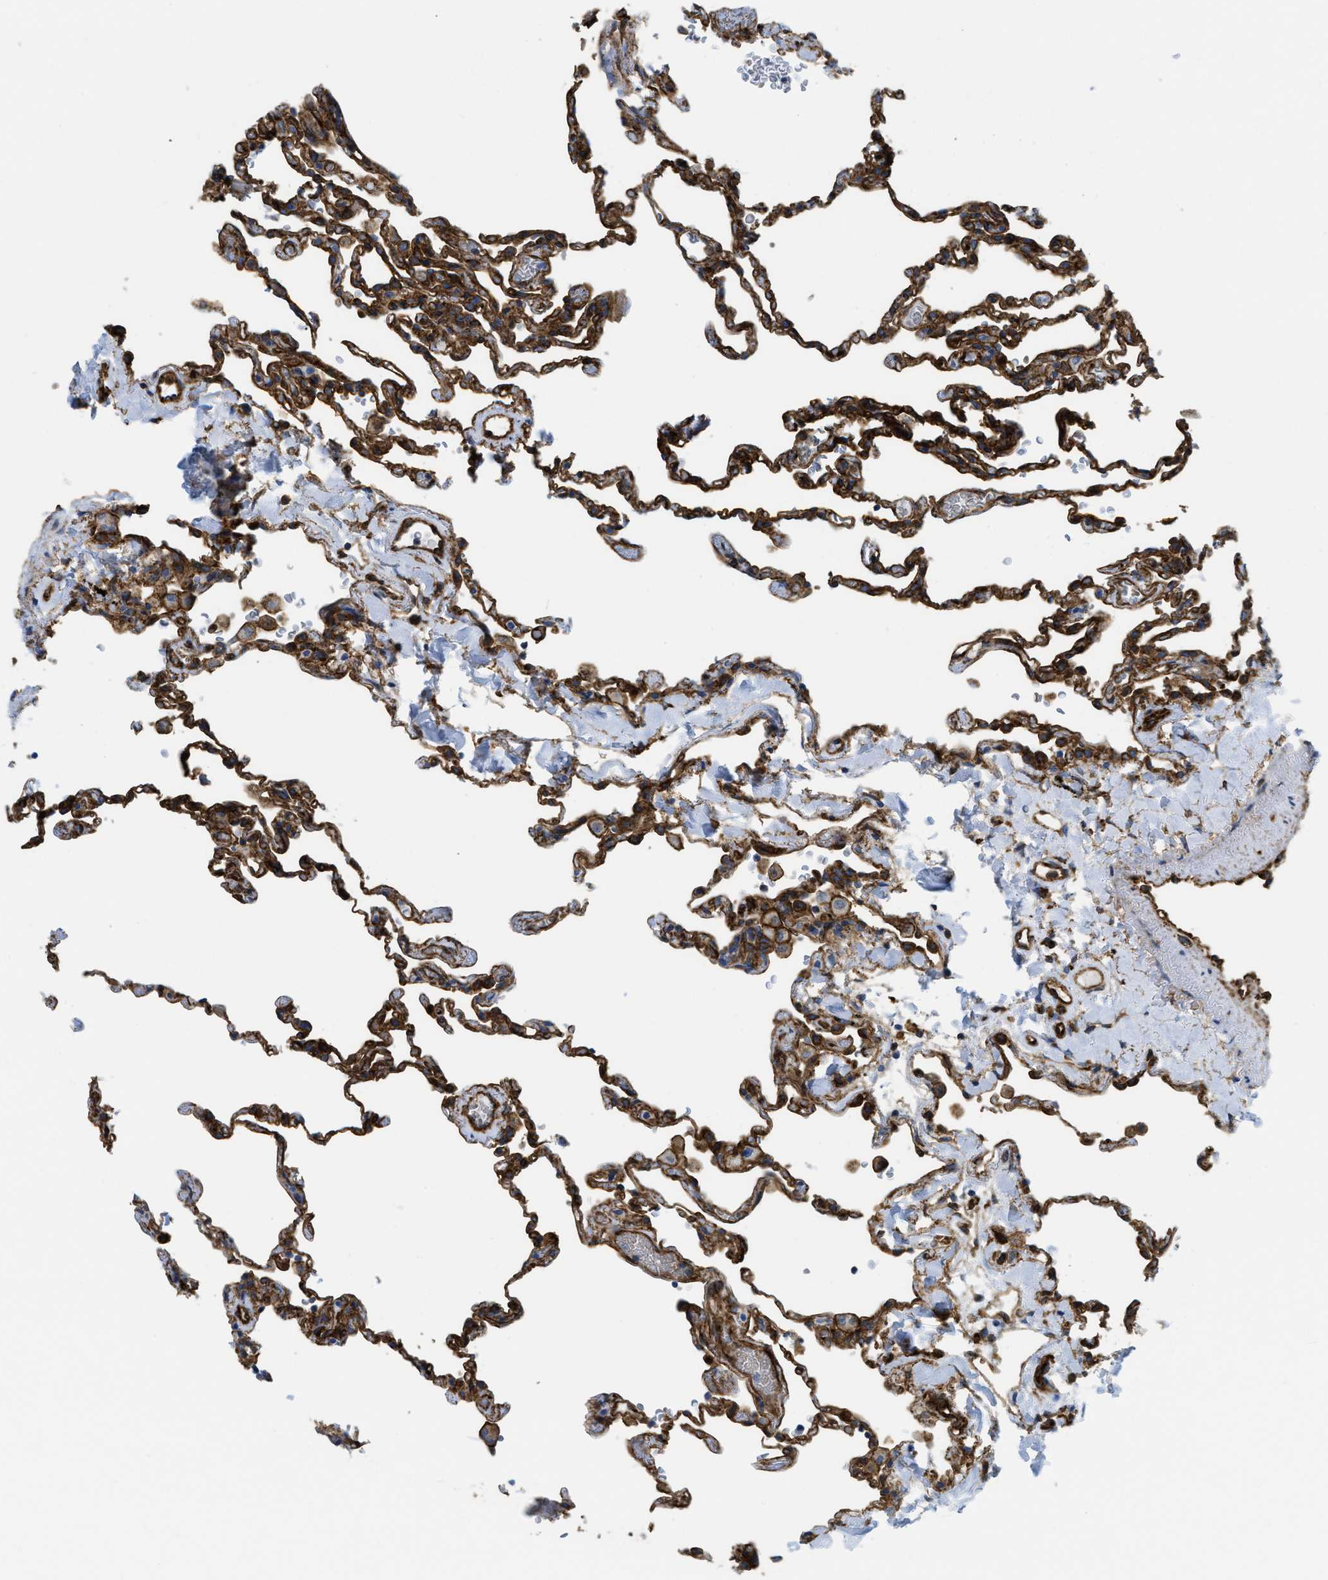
{"staining": {"intensity": "strong", "quantity": "25%-75%", "location": "cytoplasmic/membranous"}, "tissue": "lung", "cell_type": "Alveolar cells", "image_type": "normal", "snomed": [{"axis": "morphology", "description": "Normal tissue, NOS"}, {"axis": "topography", "description": "Lung"}], "caption": "Unremarkable lung displays strong cytoplasmic/membranous expression in about 25%-75% of alveolar cells The protein is stained brown, and the nuclei are stained in blue (DAB (3,3'-diaminobenzidine) IHC with brightfield microscopy, high magnification)..", "gene": "HIP1", "patient": {"sex": "male", "age": 59}}